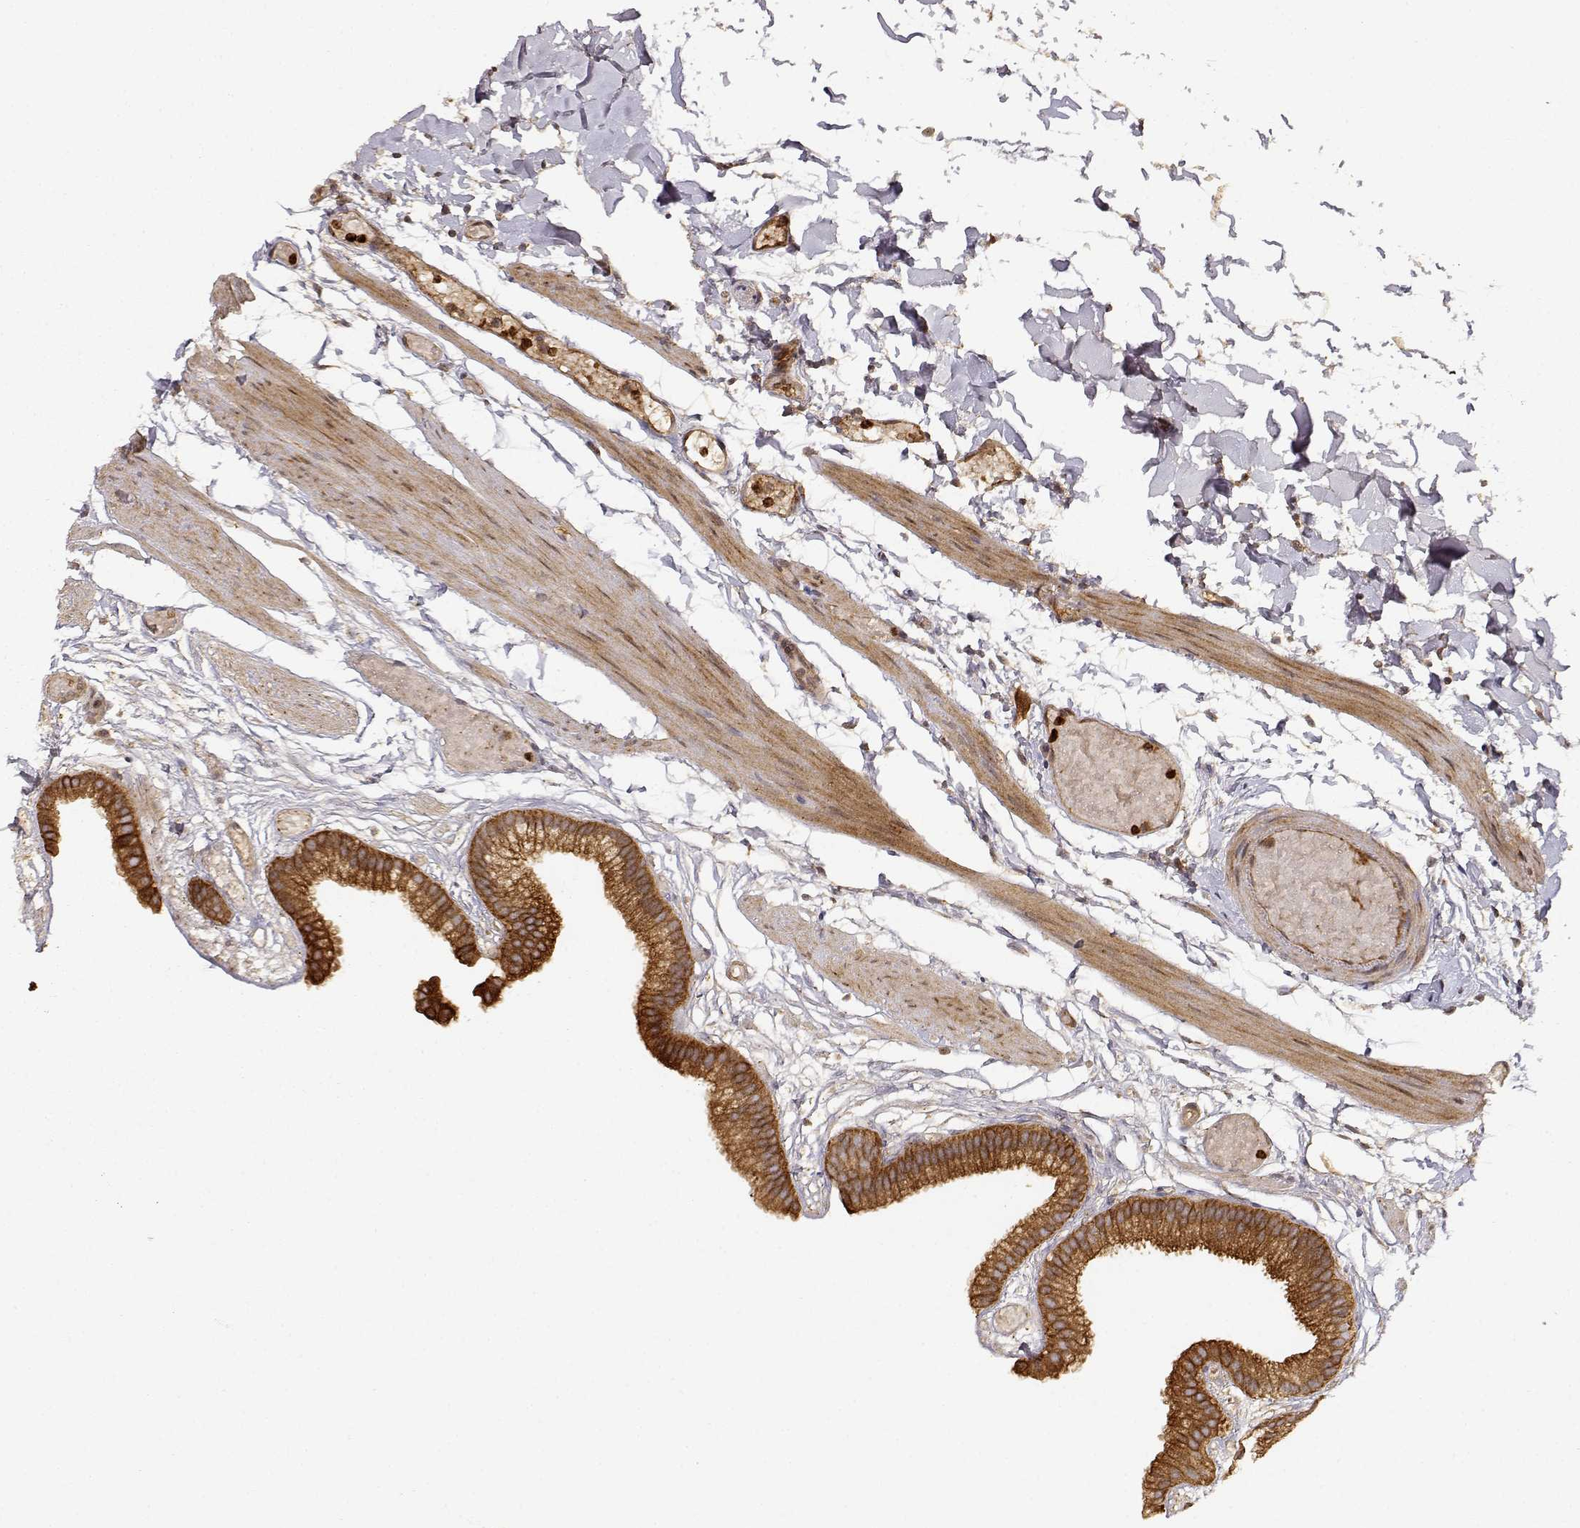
{"staining": {"intensity": "strong", "quantity": ">75%", "location": "cytoplasmic/membranous"}, "tissue": "gallbladder", "cell_type": "Glandular cells", "image_type": "normal", "snomed": [{"axis": "morphology", "description": "Normal tissue, NOS"}, {"axis": "topography", "description": "Gallbladder"}], "caption": "DAB (3,3'-diaminobenzidine) immunohistochemical staining of normal gallbladder exhibits strong cytoplasmic/membranous protein staining in about >75% of glandular cells.", "gene": "CDK5RAP2", "patient": {"sex": "female", "age": 45}}